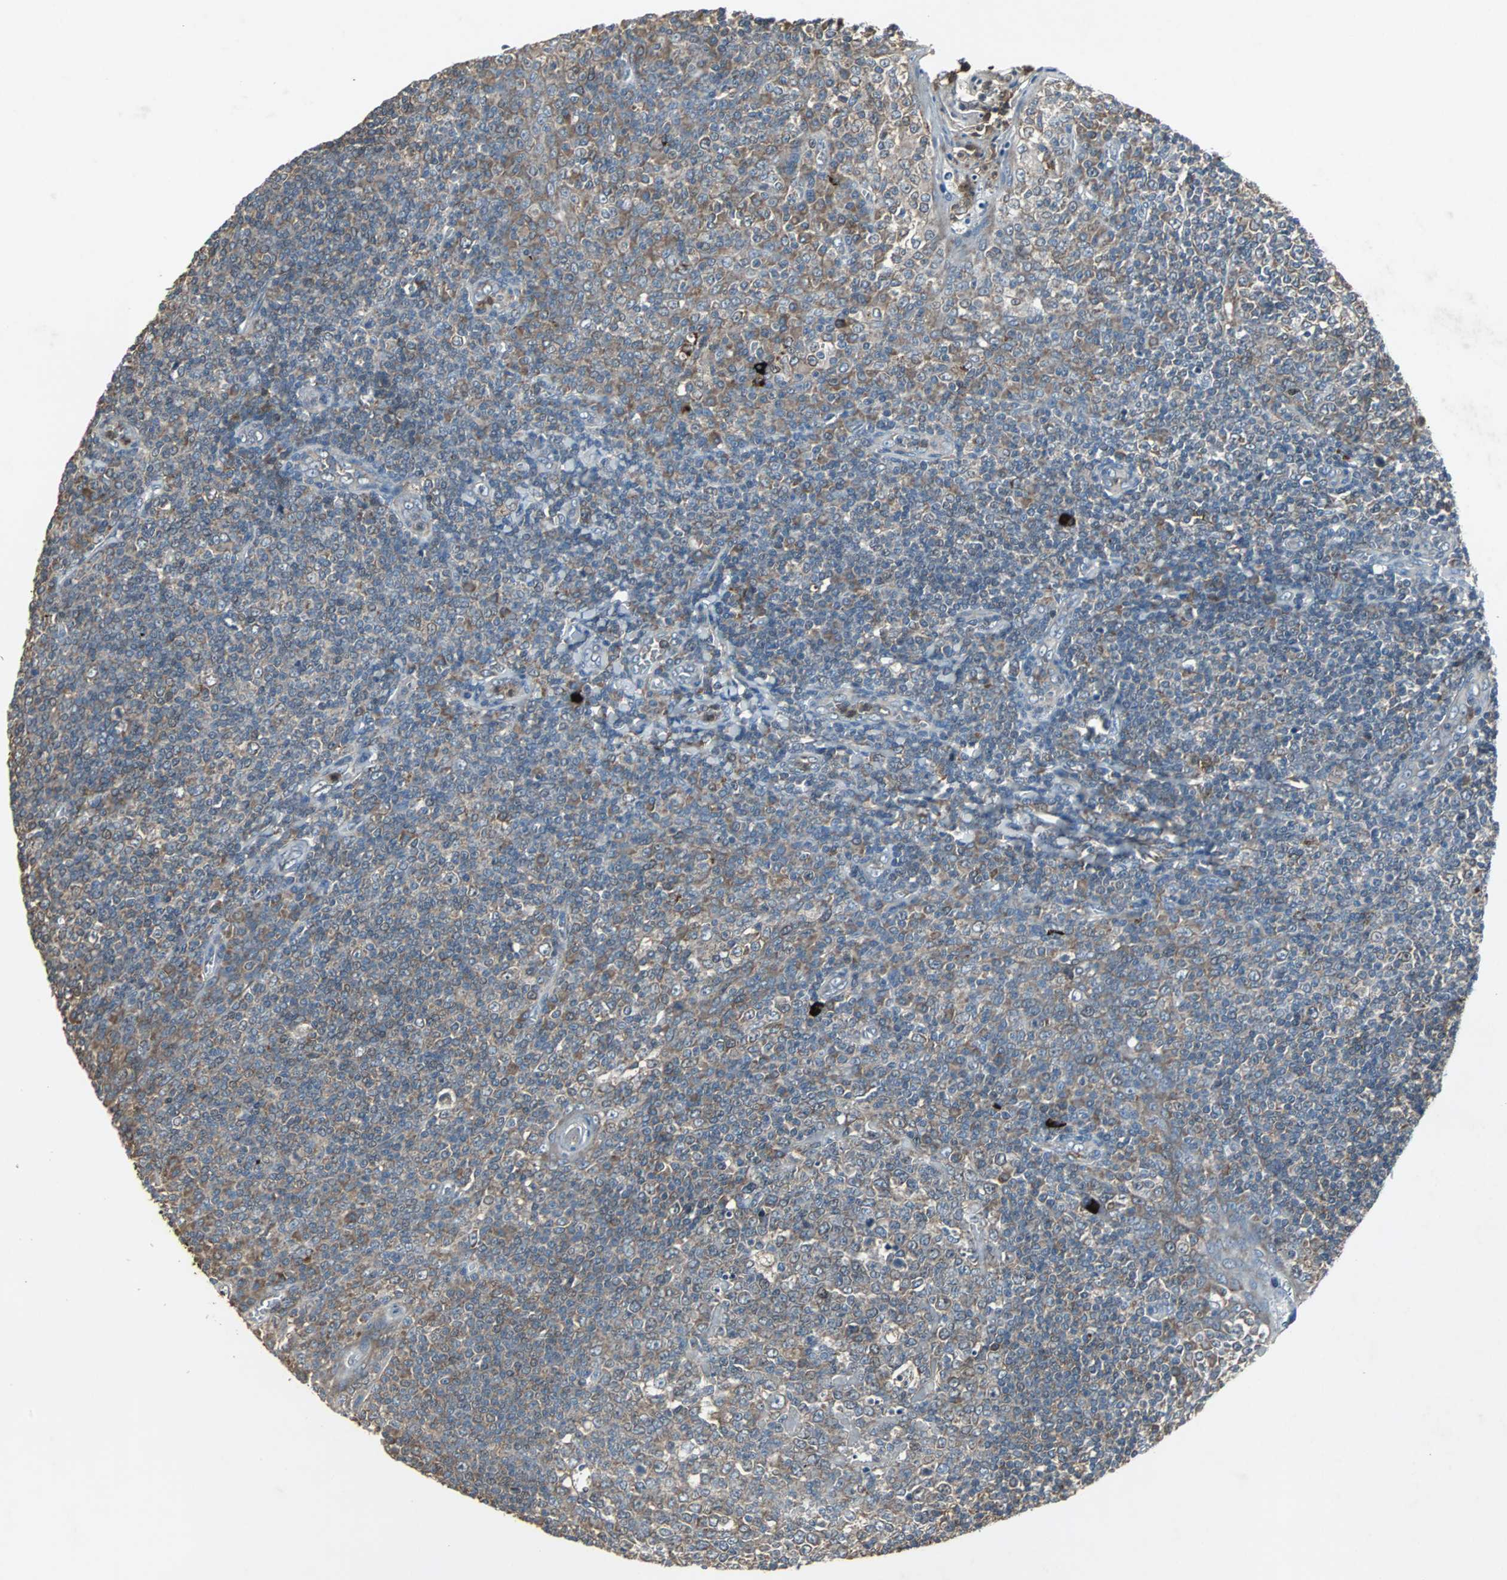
{"staining": {"intensity": "weak", "quantity": "<25%", "location": "cytoplasmic/membranous"}, "tissue": "tonsil", "cell_type": "Germinal center cells", "image_type": "normal", "snomed": [{"axis": "morphology", "description": "Normal tissue, NOS"}, {"axis": "topography", "description": "Tonsil"}], "caption": "Immunohistochemical staining of normal tonsil demonstrates no significant staining in germinal center cells. Nuclei are stained in blue.", "gene": "SOS1", "patient": {"sex": "male", "age": 31}}